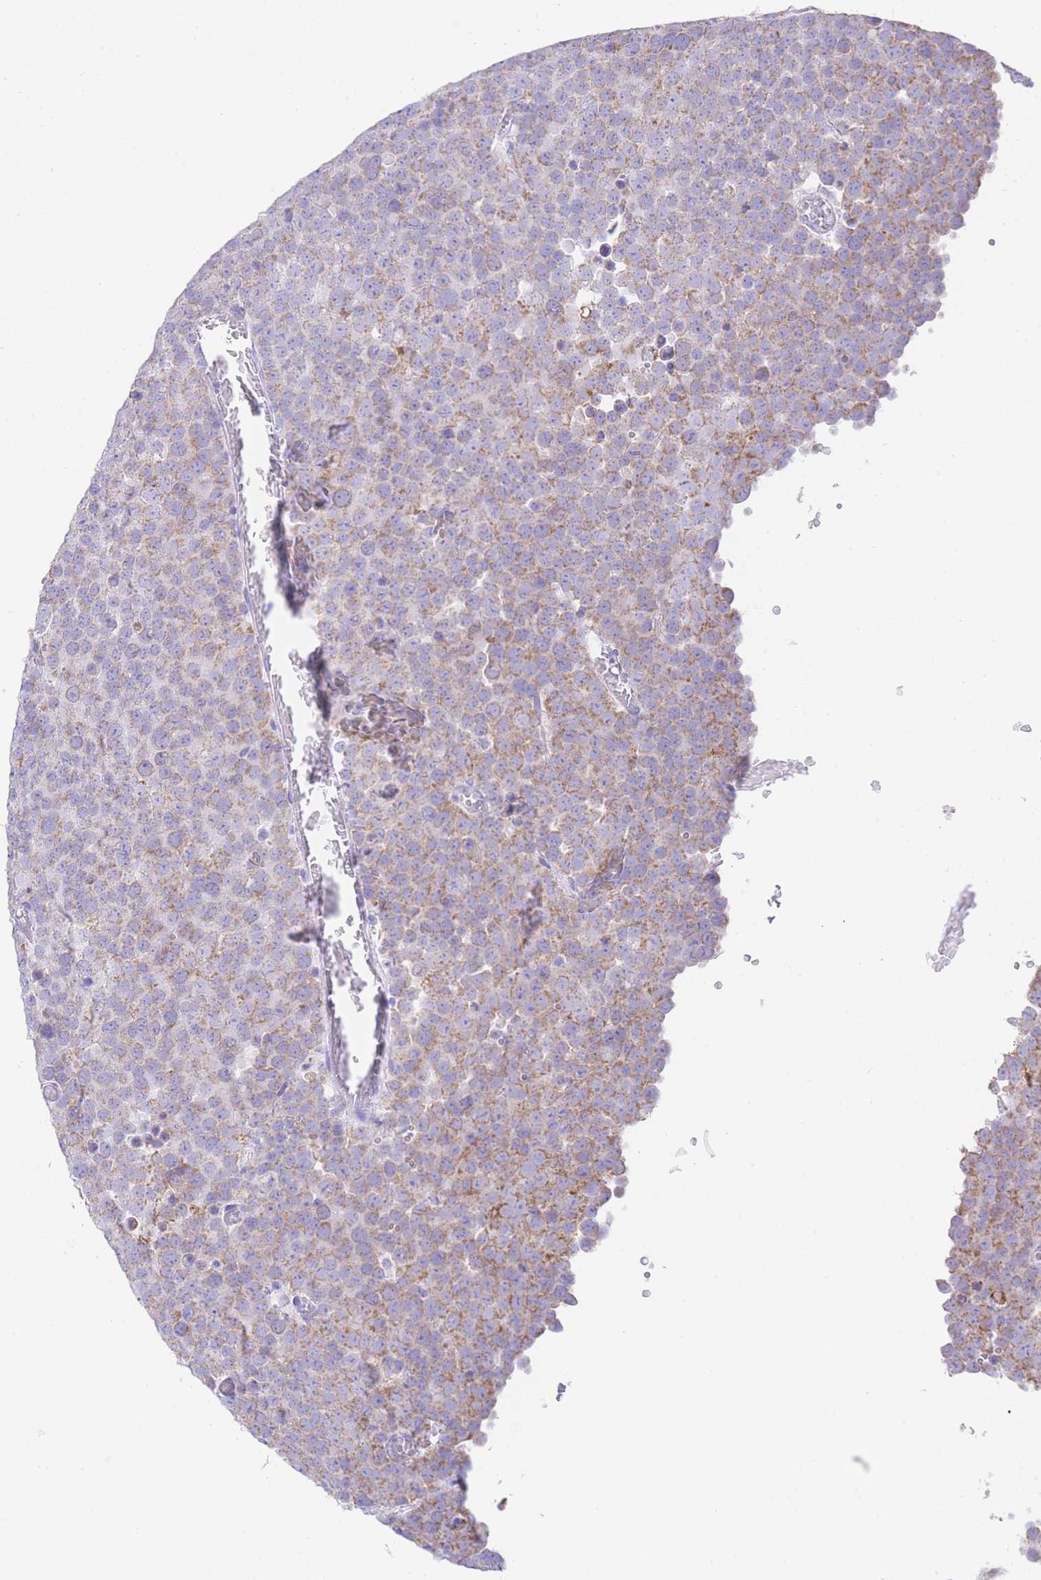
{"staining": {"intensity": "moderate", "quantity": "25%-75%", "location": "cytoplasmic/membranous"}, "tissue": "testis cancer", "cell_type": "Tumor cells", "image_type": "cancer", "snomed": [{"axis": "morphology", "description": "Normal tissue, NOS"}, {"axis": "morphology", "description": "Seminoma, NOS"}, {"axis": "topography", "description": "Testis"}], "caption": "Immunohistochemistry (DAB (3,3'-diaminobenzidine)) staining of testis seminoma shows moderate cytoplasmic/membranous protein expression in about 25%-75% of tumor cells. (brown staining indicates protein expression, while blue staining denotes nuclei).", "gene": "ACSM4", "patient": {"sex": "male", "age": 71}}